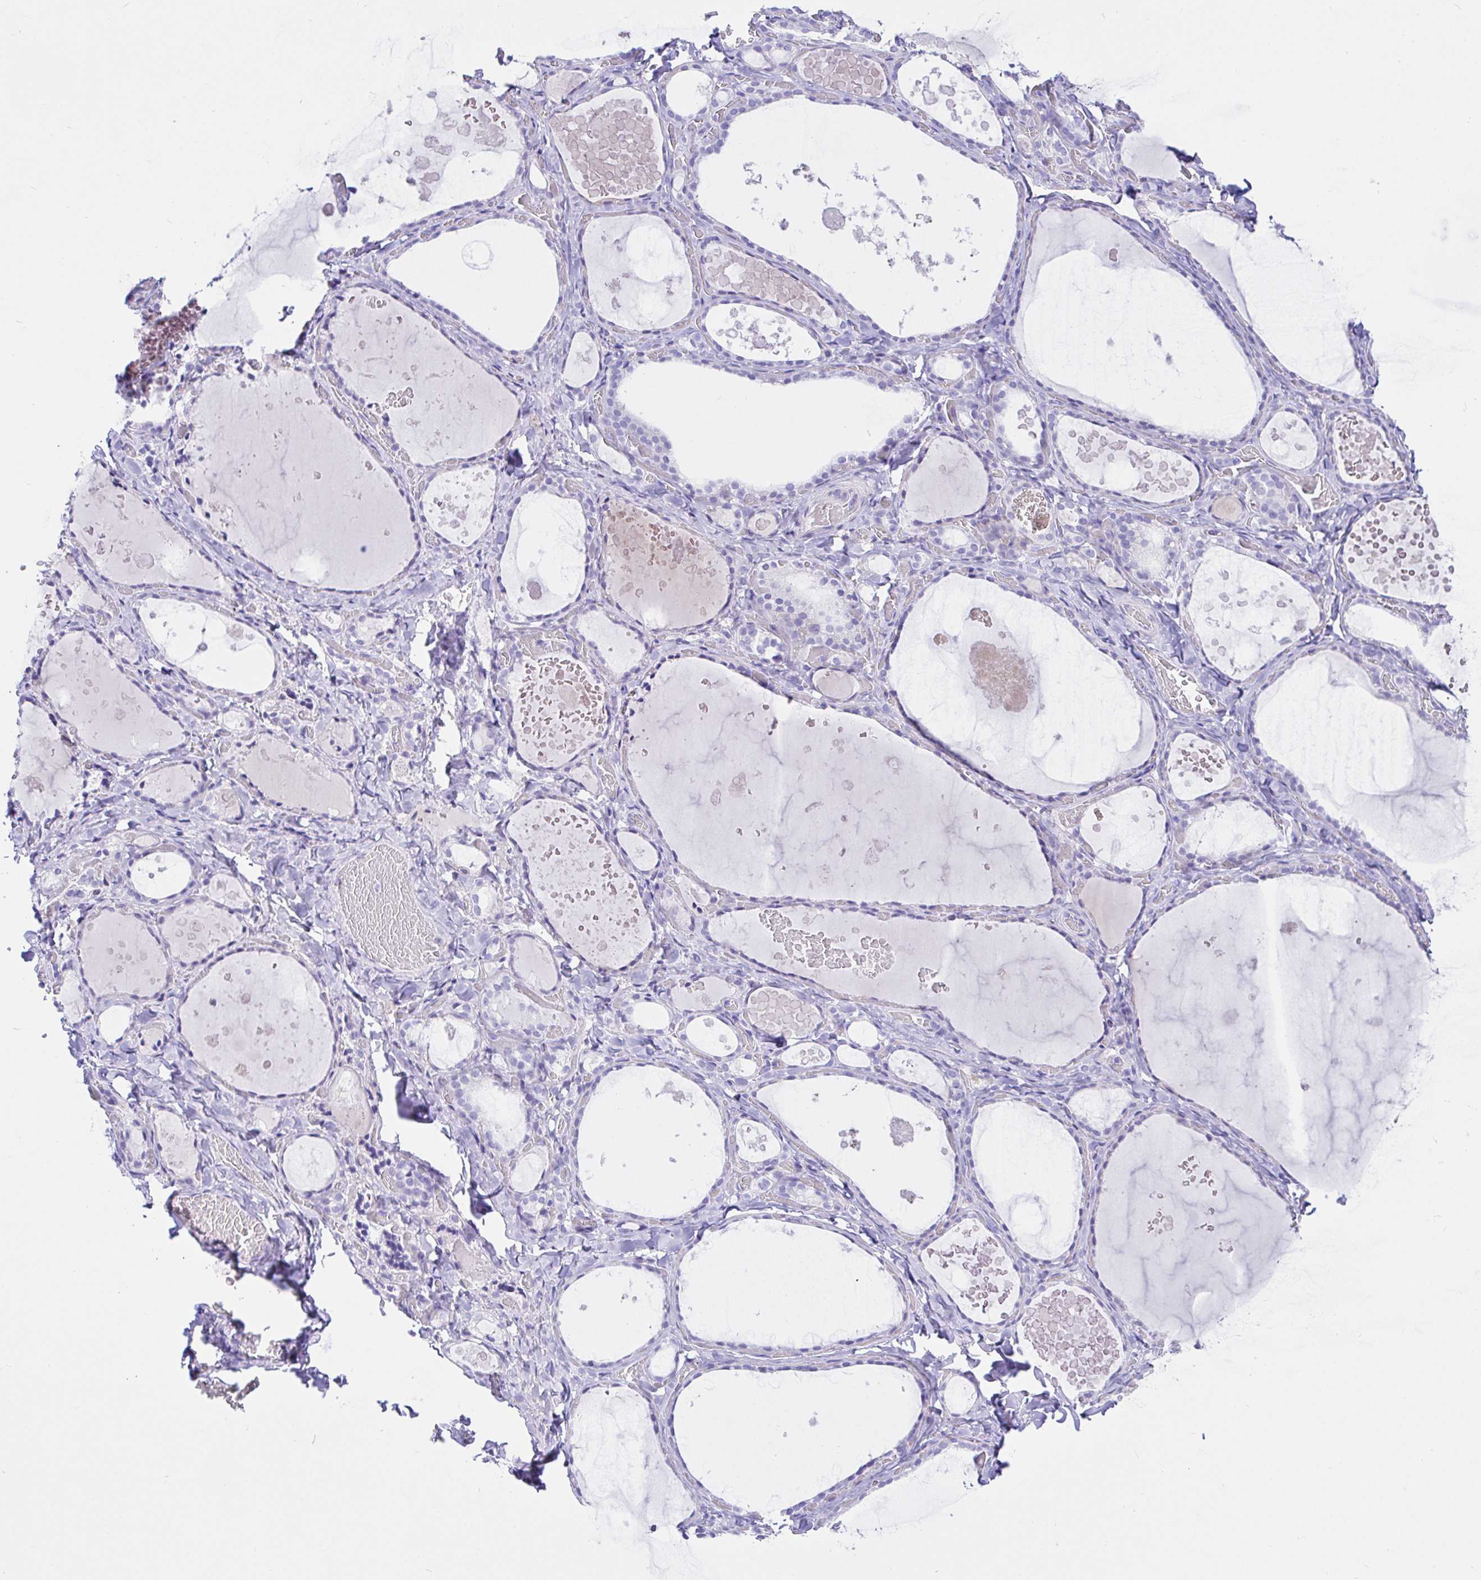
{"staining": {"intensity": "negative", "quantity": "none", "location": "none"}, "tissue": "thyroid gland", "cell_type": "Glandular cells", "image_type": "normal", "snomed": [{"axis": "morphology", "description": "Normal tissue, NOS"}, {"axis": "topography", "description": "Thyroid gland"}], "caption": "This is an immunohistochemistry image of benign human thyroid gland. There is no expression in glandular cells.", "gene": "CCDC62", "patient": {"sex": "female", "age": 56}}